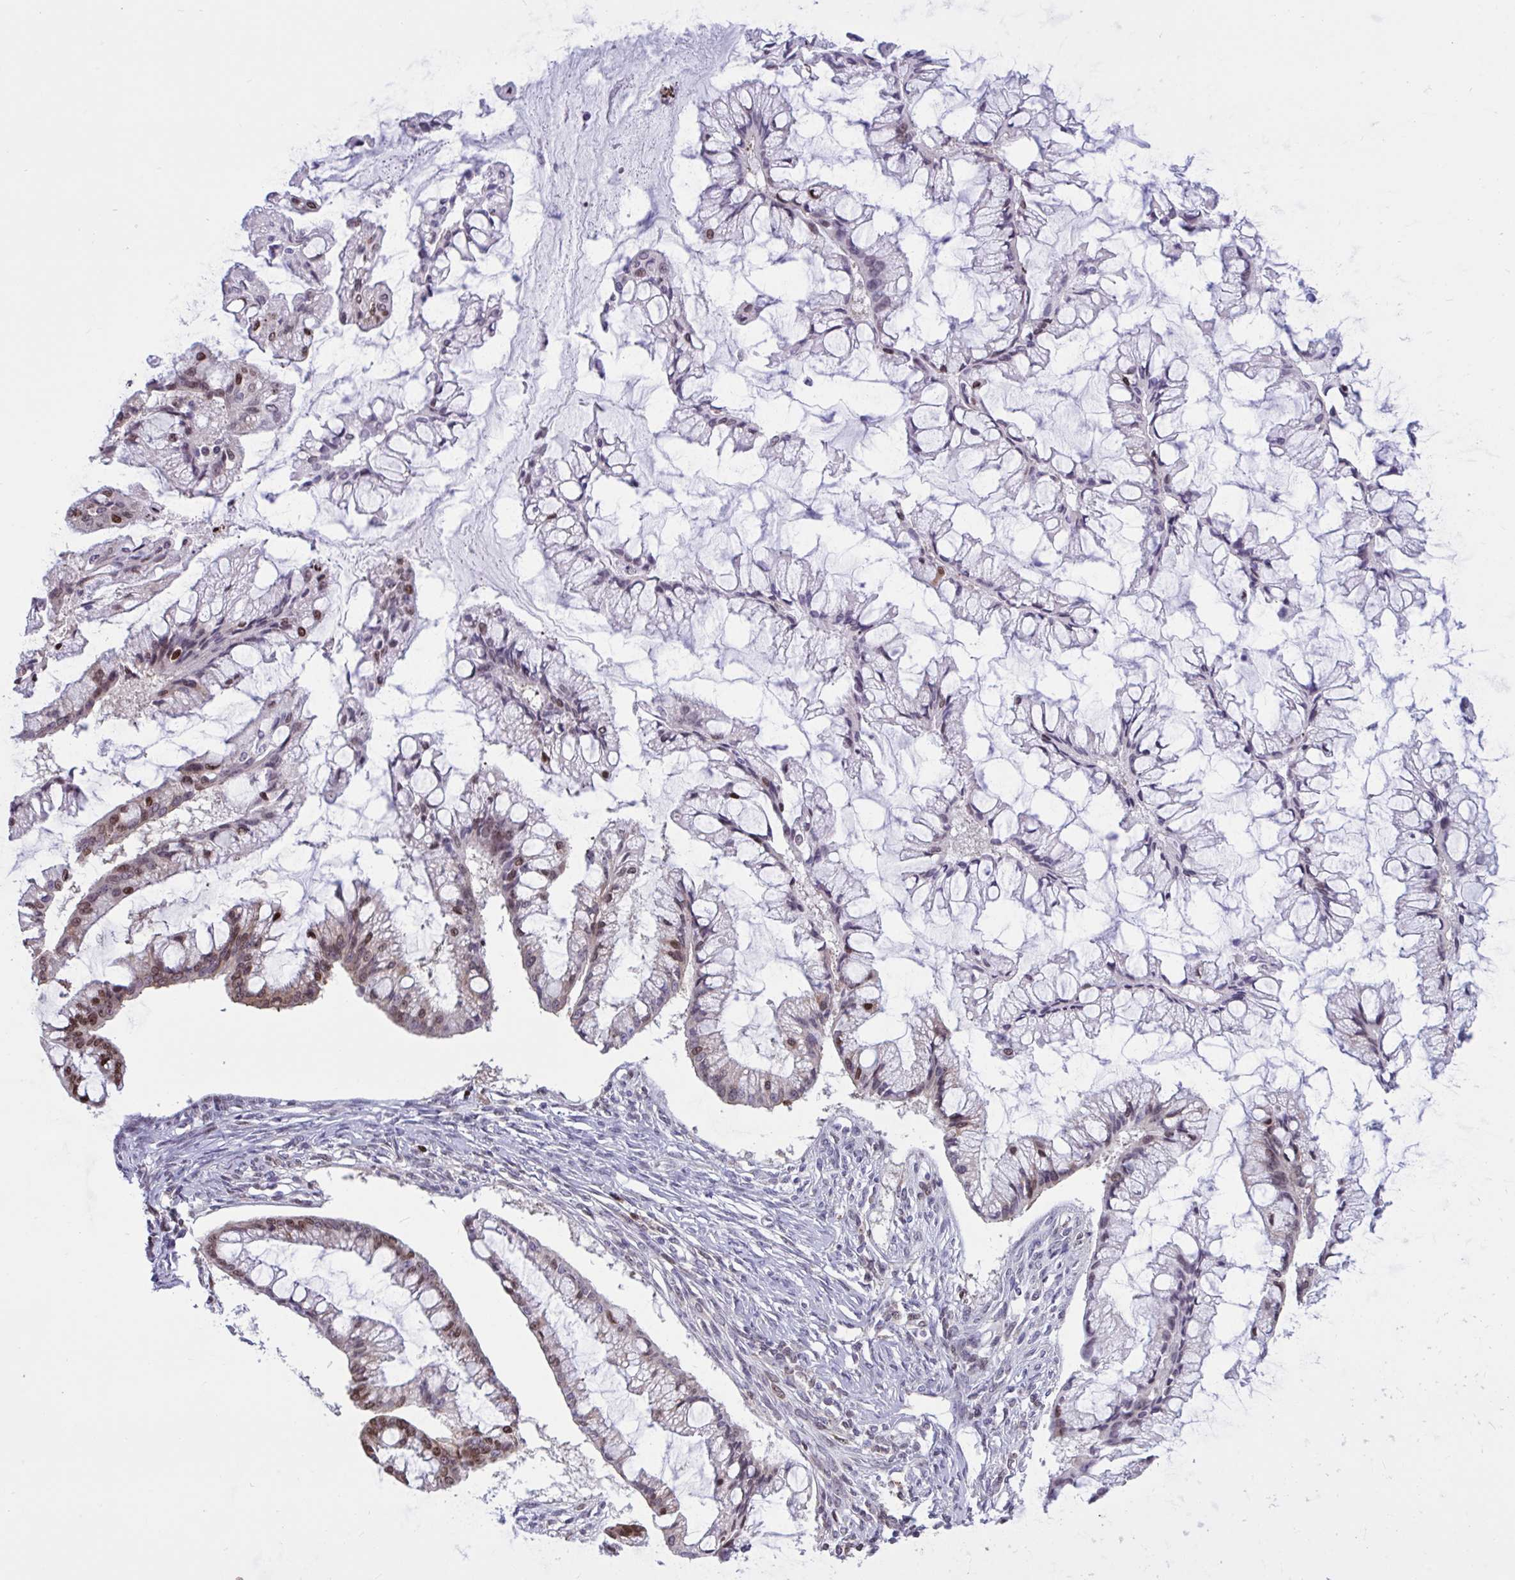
{"staining": {"intensity": "weak", "quantity": "25%-75%", "location": "nuclear"}, "tissue": "ovarian cancer", "cell_type": "Tumor cells", "image_type": "cancer", "snomed": [{"axis": "morphology", "description": "Cystadenocarcinoma, mucinous, NOS"}, {"axis": "topography", "description": "Ovary"}], "caption": "Tumor cells show weak nuclear positivity in approximately 25%-75% of cells in mucinous cystadenocarcinoma (ovarian).", "gene": "HMGB2", "patient": {"sex": "female", "age": 73}}